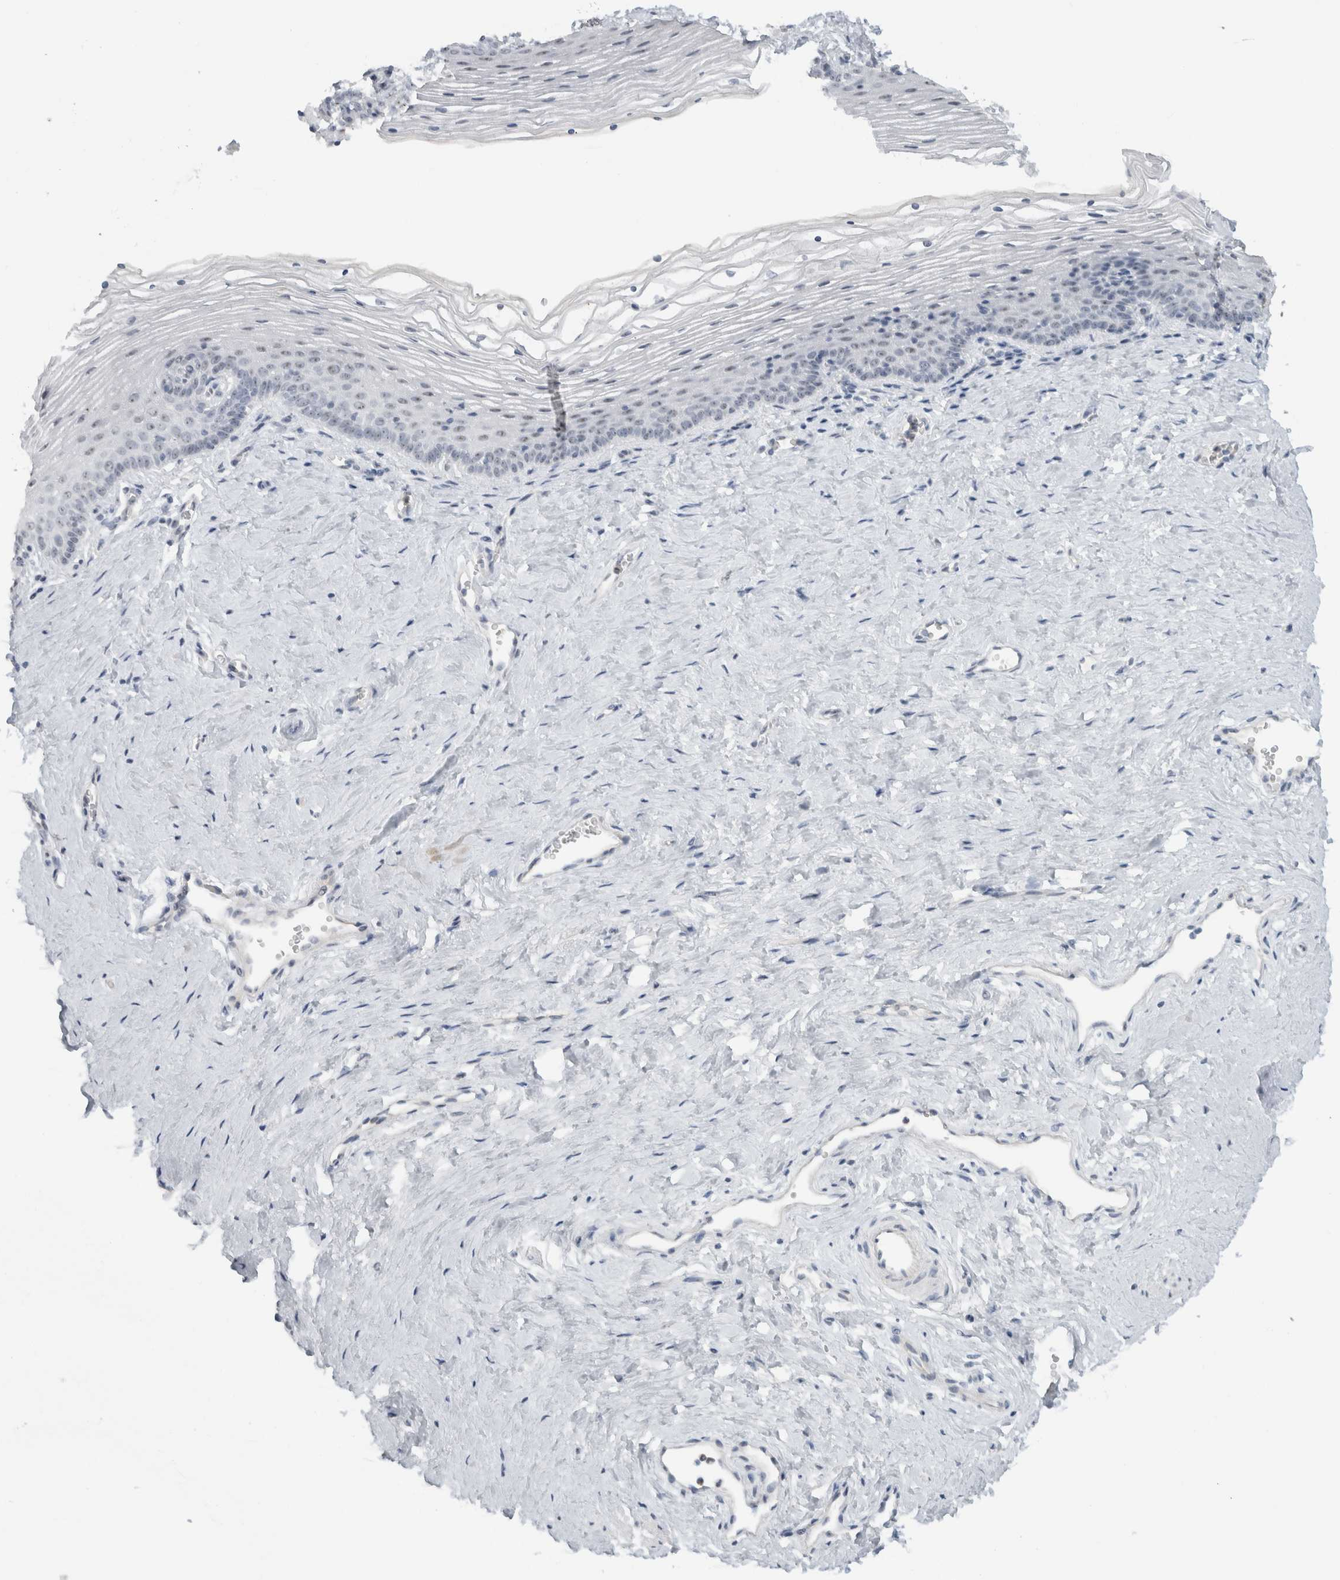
{"staining": {"intensity": "negative", "quantity": "none", "location": "none"}, "tissue": "vagina", "cell_type": "Squamous epithelial cells", "image_type": "normal", "snomed": [{"axis": "morphology", "description": "Normal tissue, NOS"}, {"axis": "topography", "description": "Vagina"}], "caption": "This photomicrograph is of benign vagina stained with IHC to label a protein in brown with the nuclei are counter-stained blue. There is no expression in squamous epithelial cells.", "gene": "FMR1NB", "patient": {"sex": "female", "age": 32}}